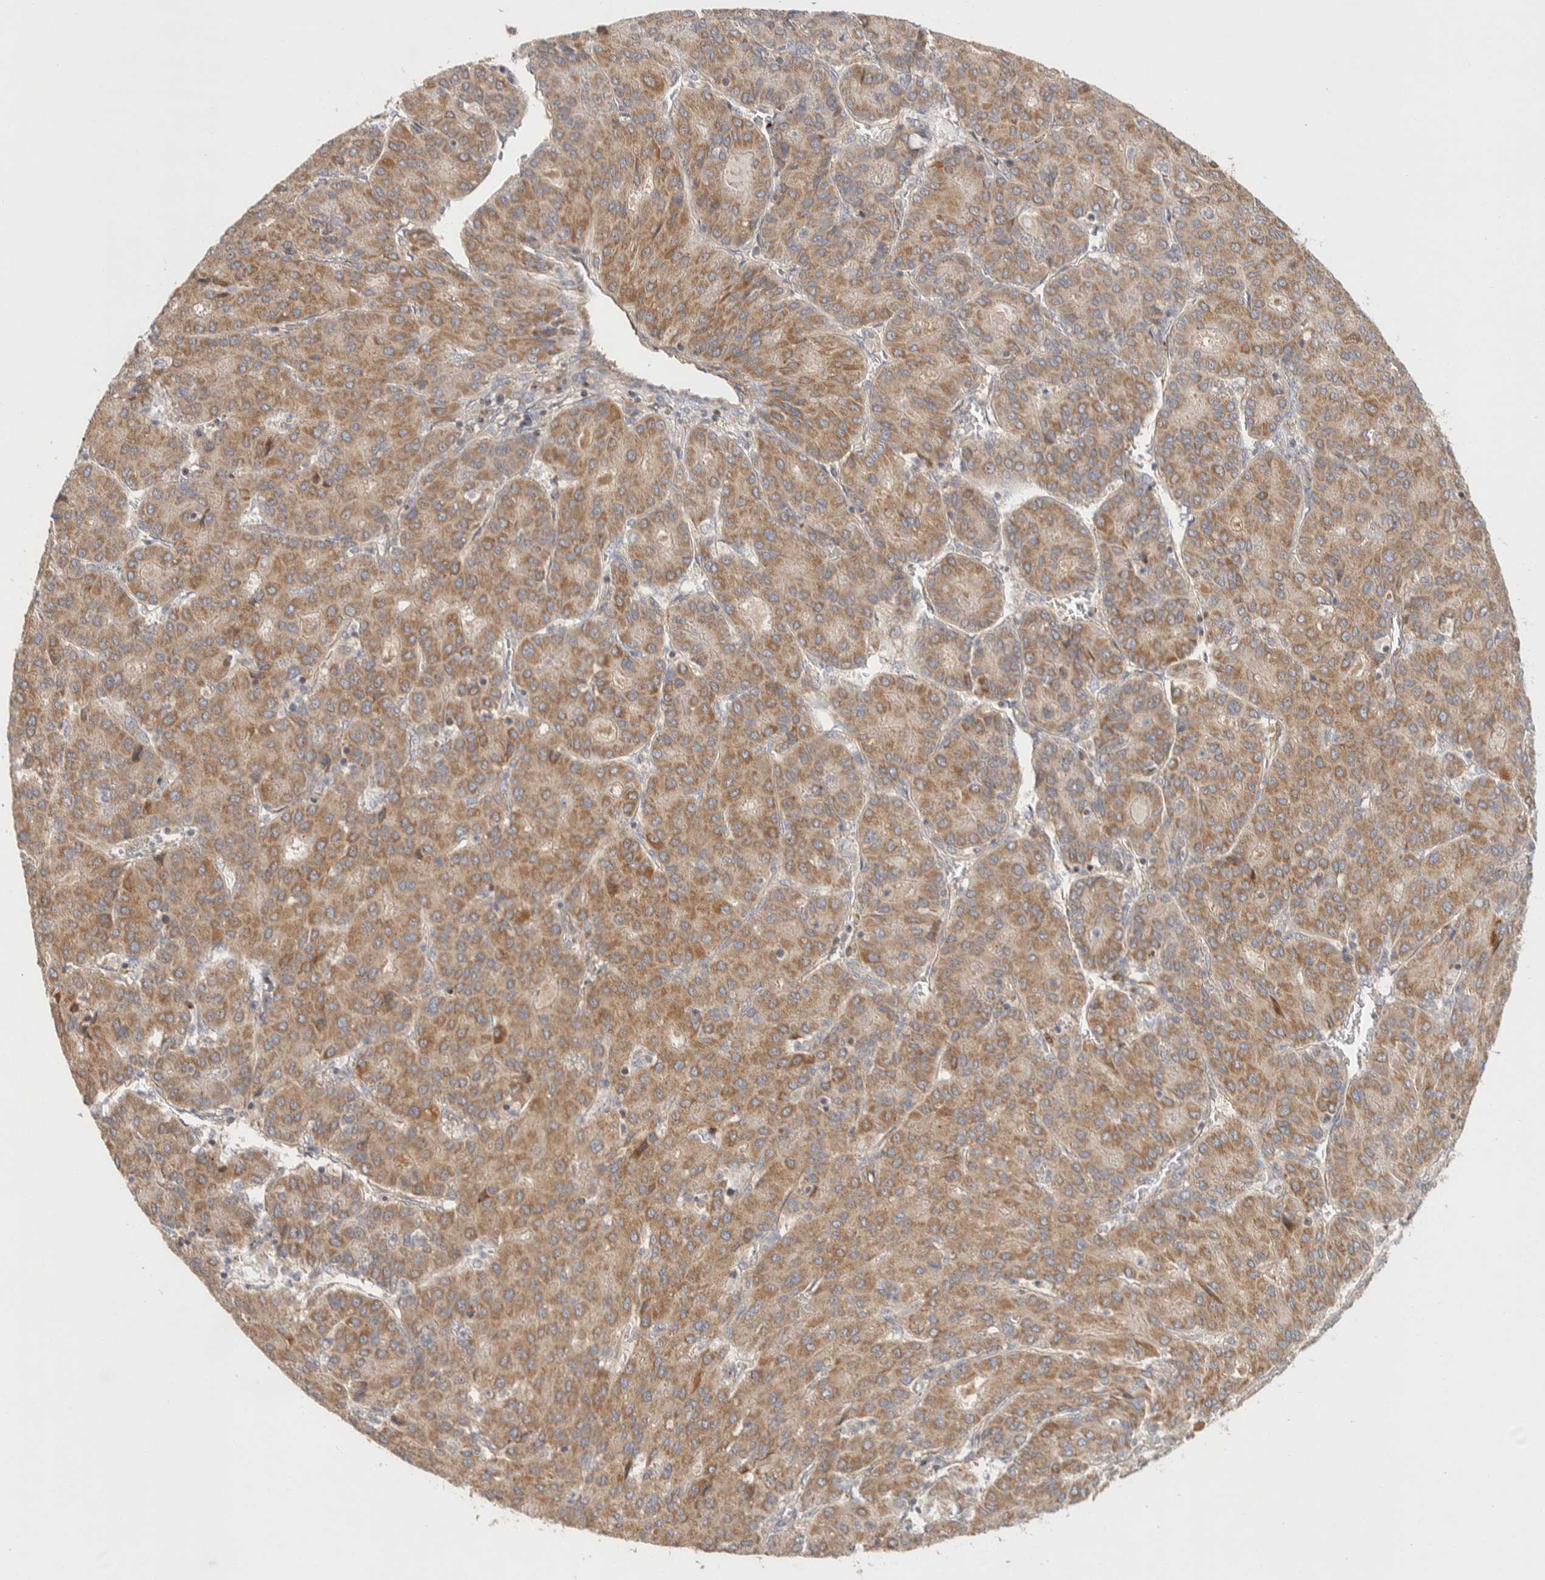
{"staining": {"intensity": "moderate", "quantity": ">75%", "location": "cytoplasmic/membranous"}, "tissue": "liver cancer", "cell_type": "Tumor cells", "image_type": "cancer", "snomed": [{"axis": "morphology", "description": "Carcinoma, Hepatocellular, NOS"}, {"axis": "topography", "description": "Liver"}], "caption": "Hepatocellular carcinoma (liver) stained with a brown dye demonstrates moderate cytoplasmic/membranous positive staining in about >75% of tumor cells.", "gene": "KIF9", "patient": {"sex": "male", "age": 65}}